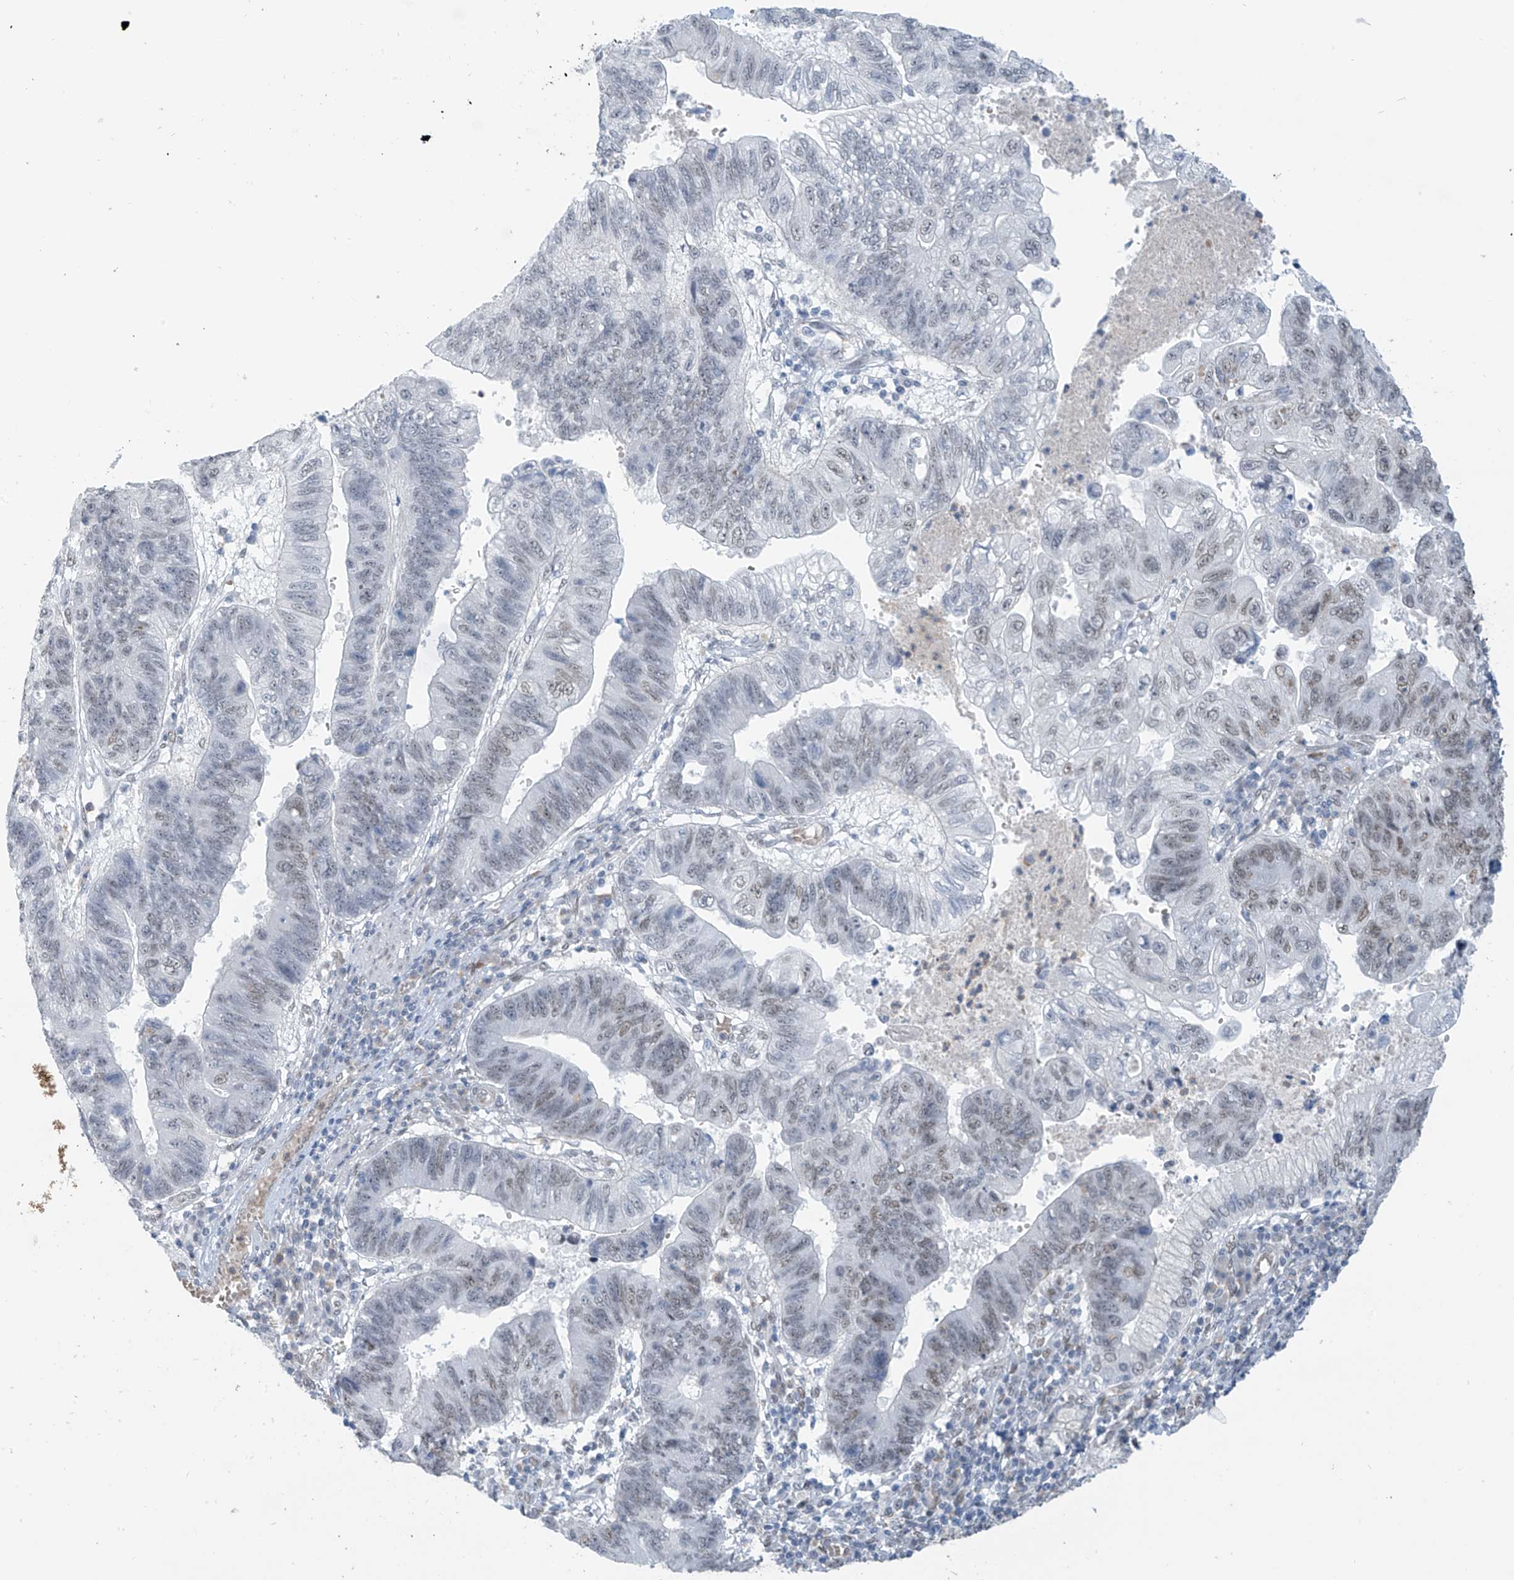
{"staining": {"intensity": "weak", "quantity": "25%-75%", "location": "nuclear"}, "tissue": "stomach cancer", "cell_type": "Tumor cells", "image_type": "cancer", "snomed": [{"axis": "morphology", "description": "Adenocarcinoma, NOS"}, {"axis": "topography", "description": "Stomach"}], "caption": "A micrograph showing weak nuclear expression in approximately 25%-75% of tumor cells in adenocarcinoma (stomach), as visualized by brown immunohistochemical staining.", "gene": "MCM9", "patient": {"sex": "male", "age": 59}}